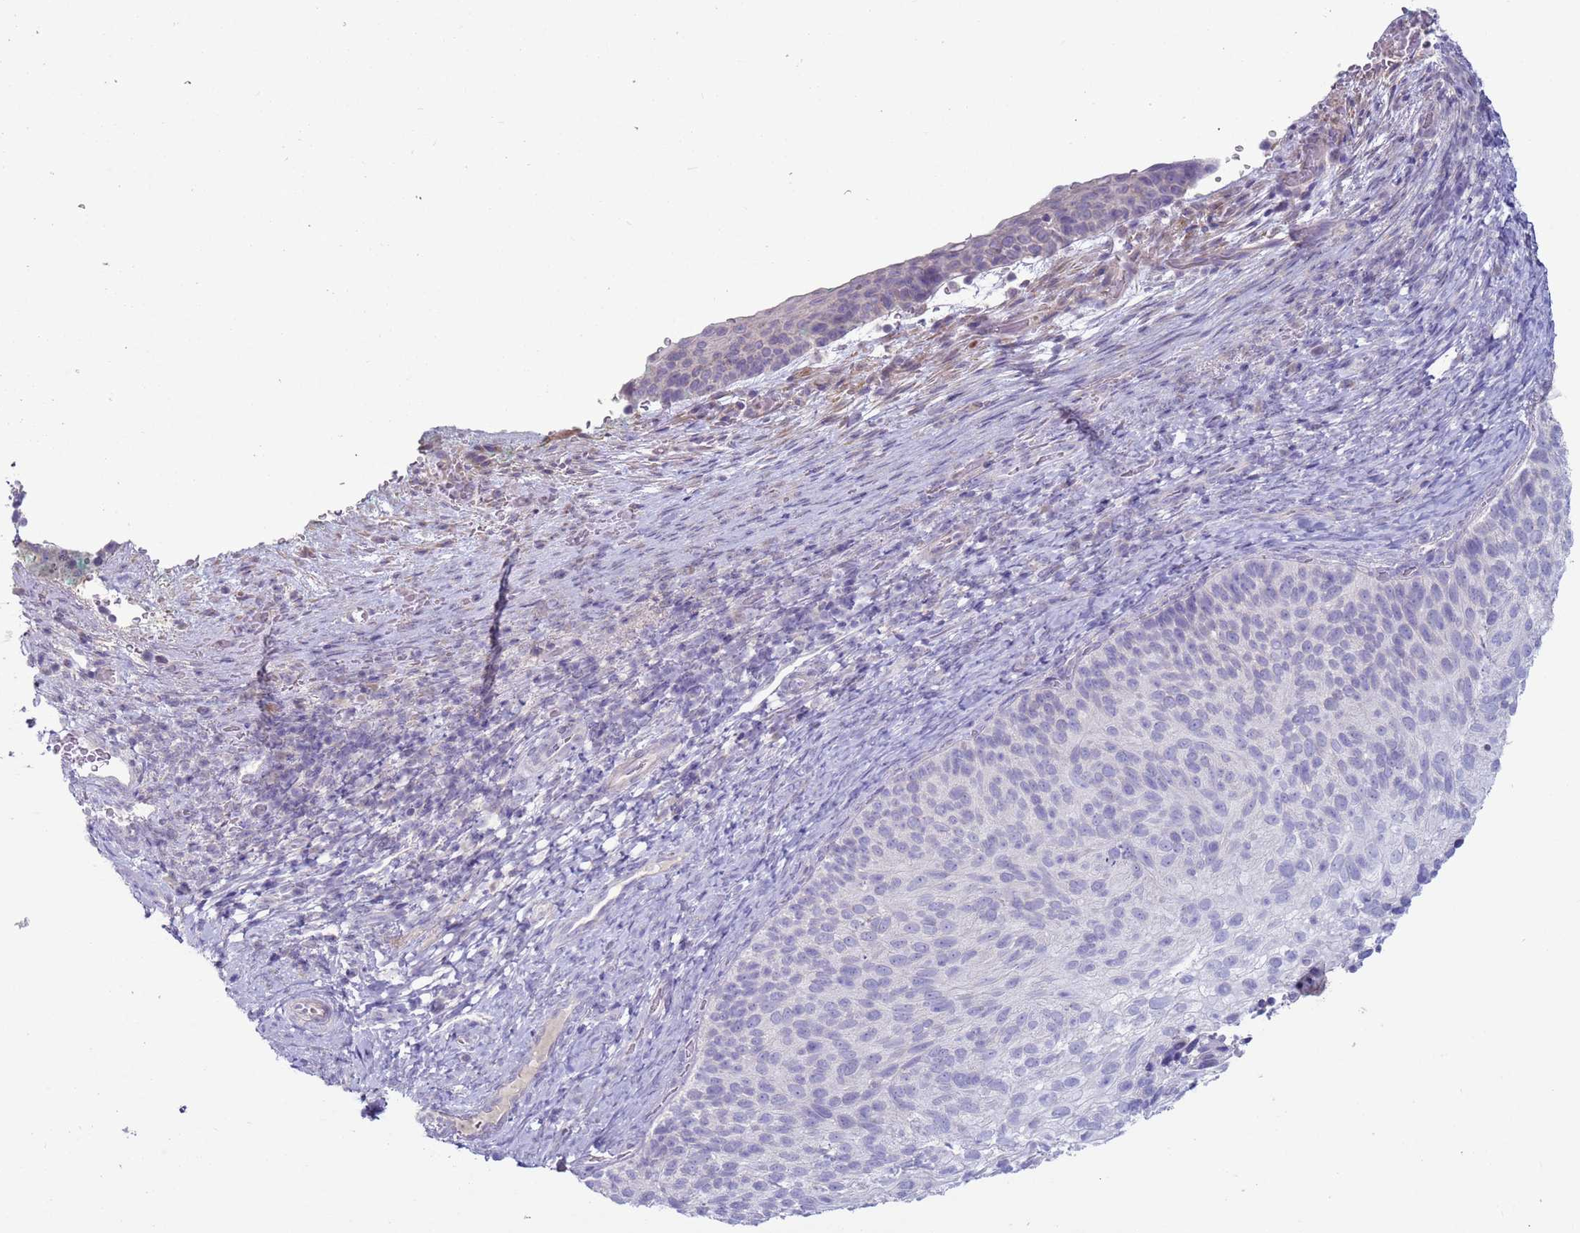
{"staining": {"intensity": "negative", "quantity": "none", "location": "none"}, "tissue": "cervical cancer", "cell_type": "Tumor cells", "image_type": "cancer", "snomed": [{"axis": "morphology", "description": "Squamous cell carcinoma, NOS"}, {"axis": "topography", "description": "Cervix"}], "caption": "Tumor cells show no significant expression in cervical squamous cell carcinoma.", "gene": "NPAP1", "patient": {"sex": "female", "age": 80}}